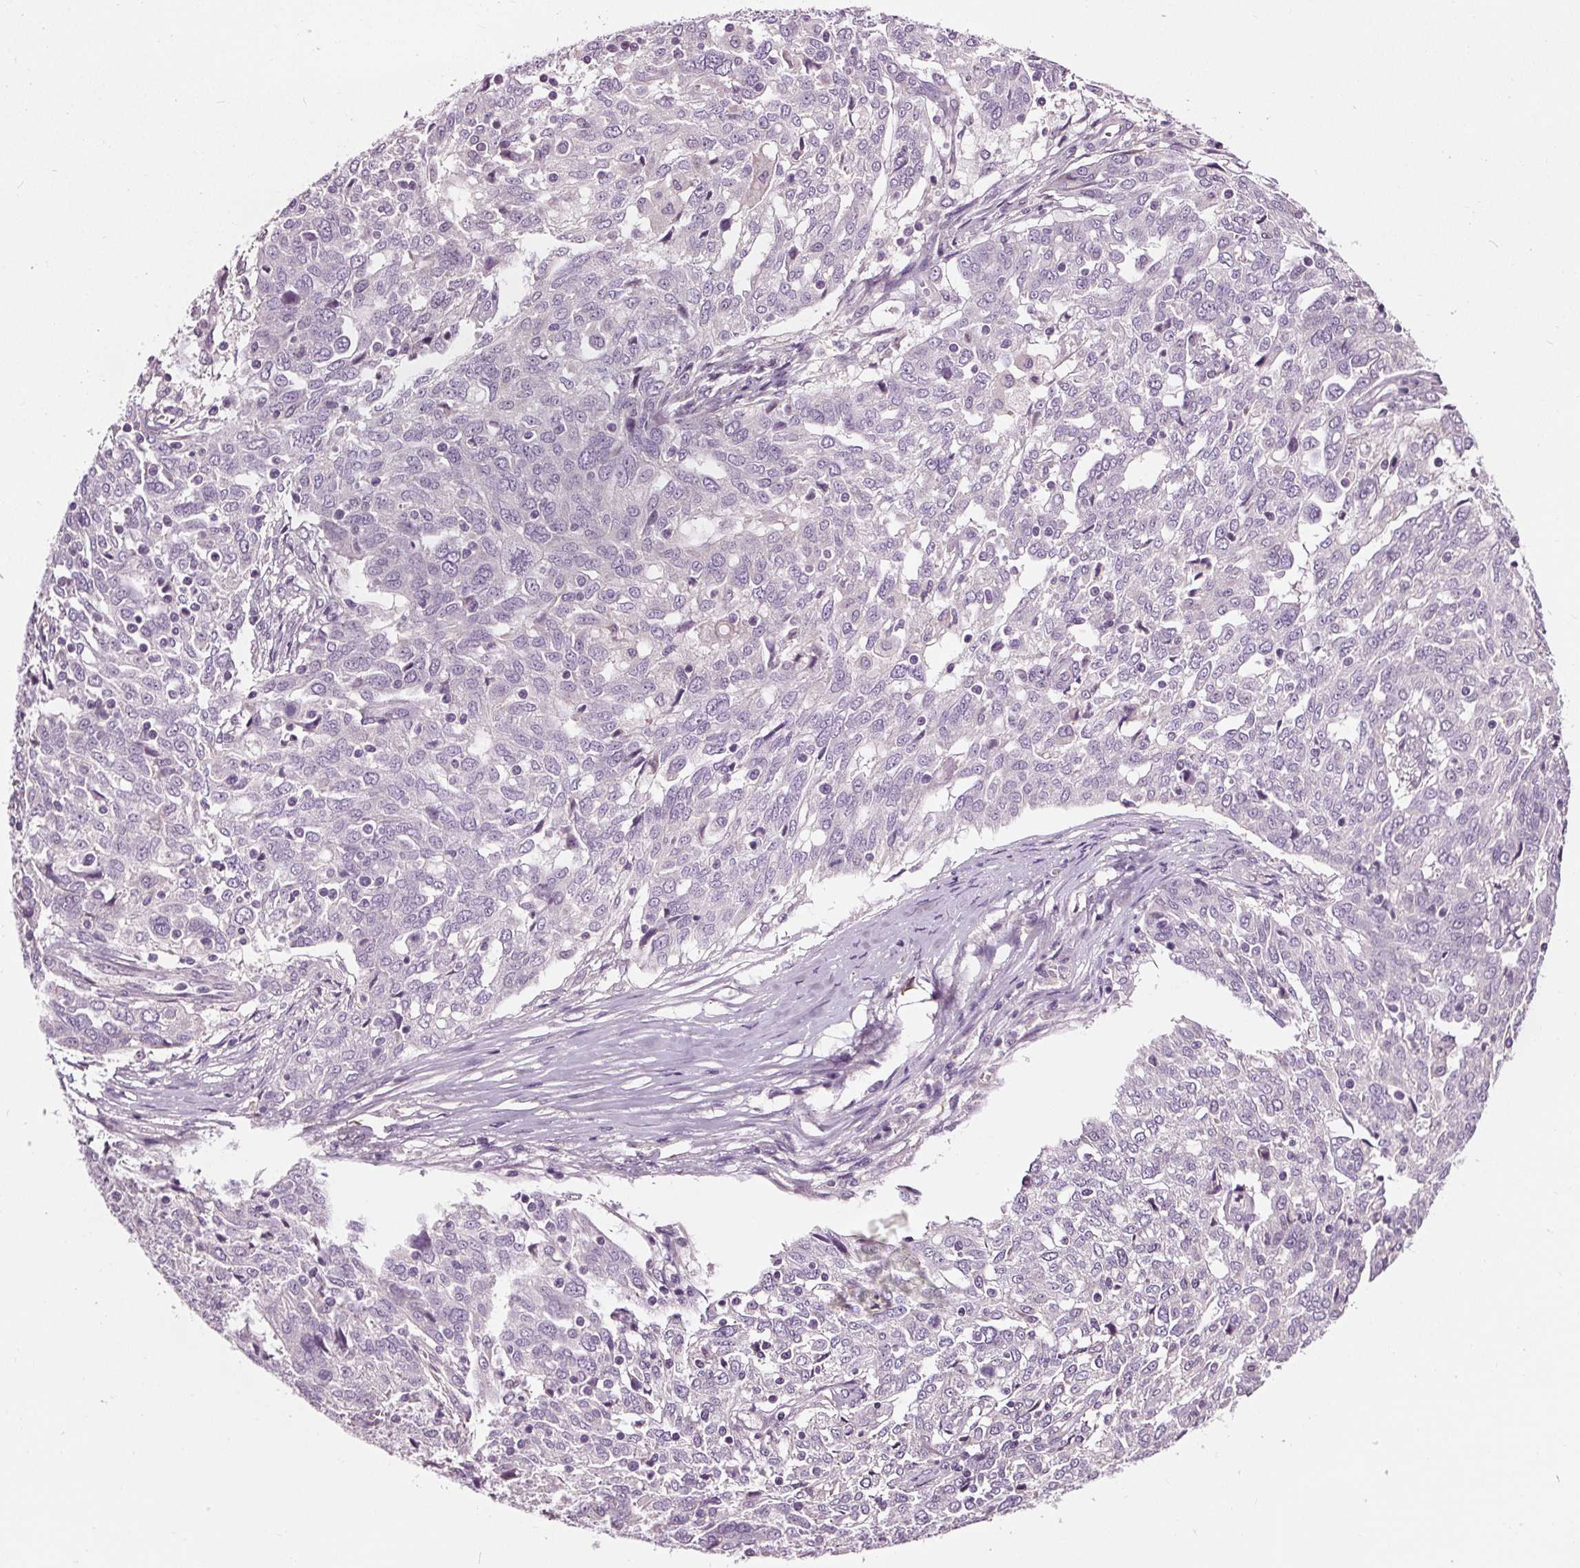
{"staining": {"intensity": "negative", "quantity": "none", "location": "none"}, "tissue": "ovarian cancer", "cell_type": "Tumor cells", "image_type": "cancer", "snomed": [{"axis": "morphology", "description": "Cystadenocarcinoma, serous, NOS"}, {"axis": "topography", "description": "Ovary"}], "caption": "The micrograph displays no staining of tumor cells in ovarian serous cystadenocarcinoma.", "gene": "RASA1", "patient": {"sex": "female", "age": 67}}